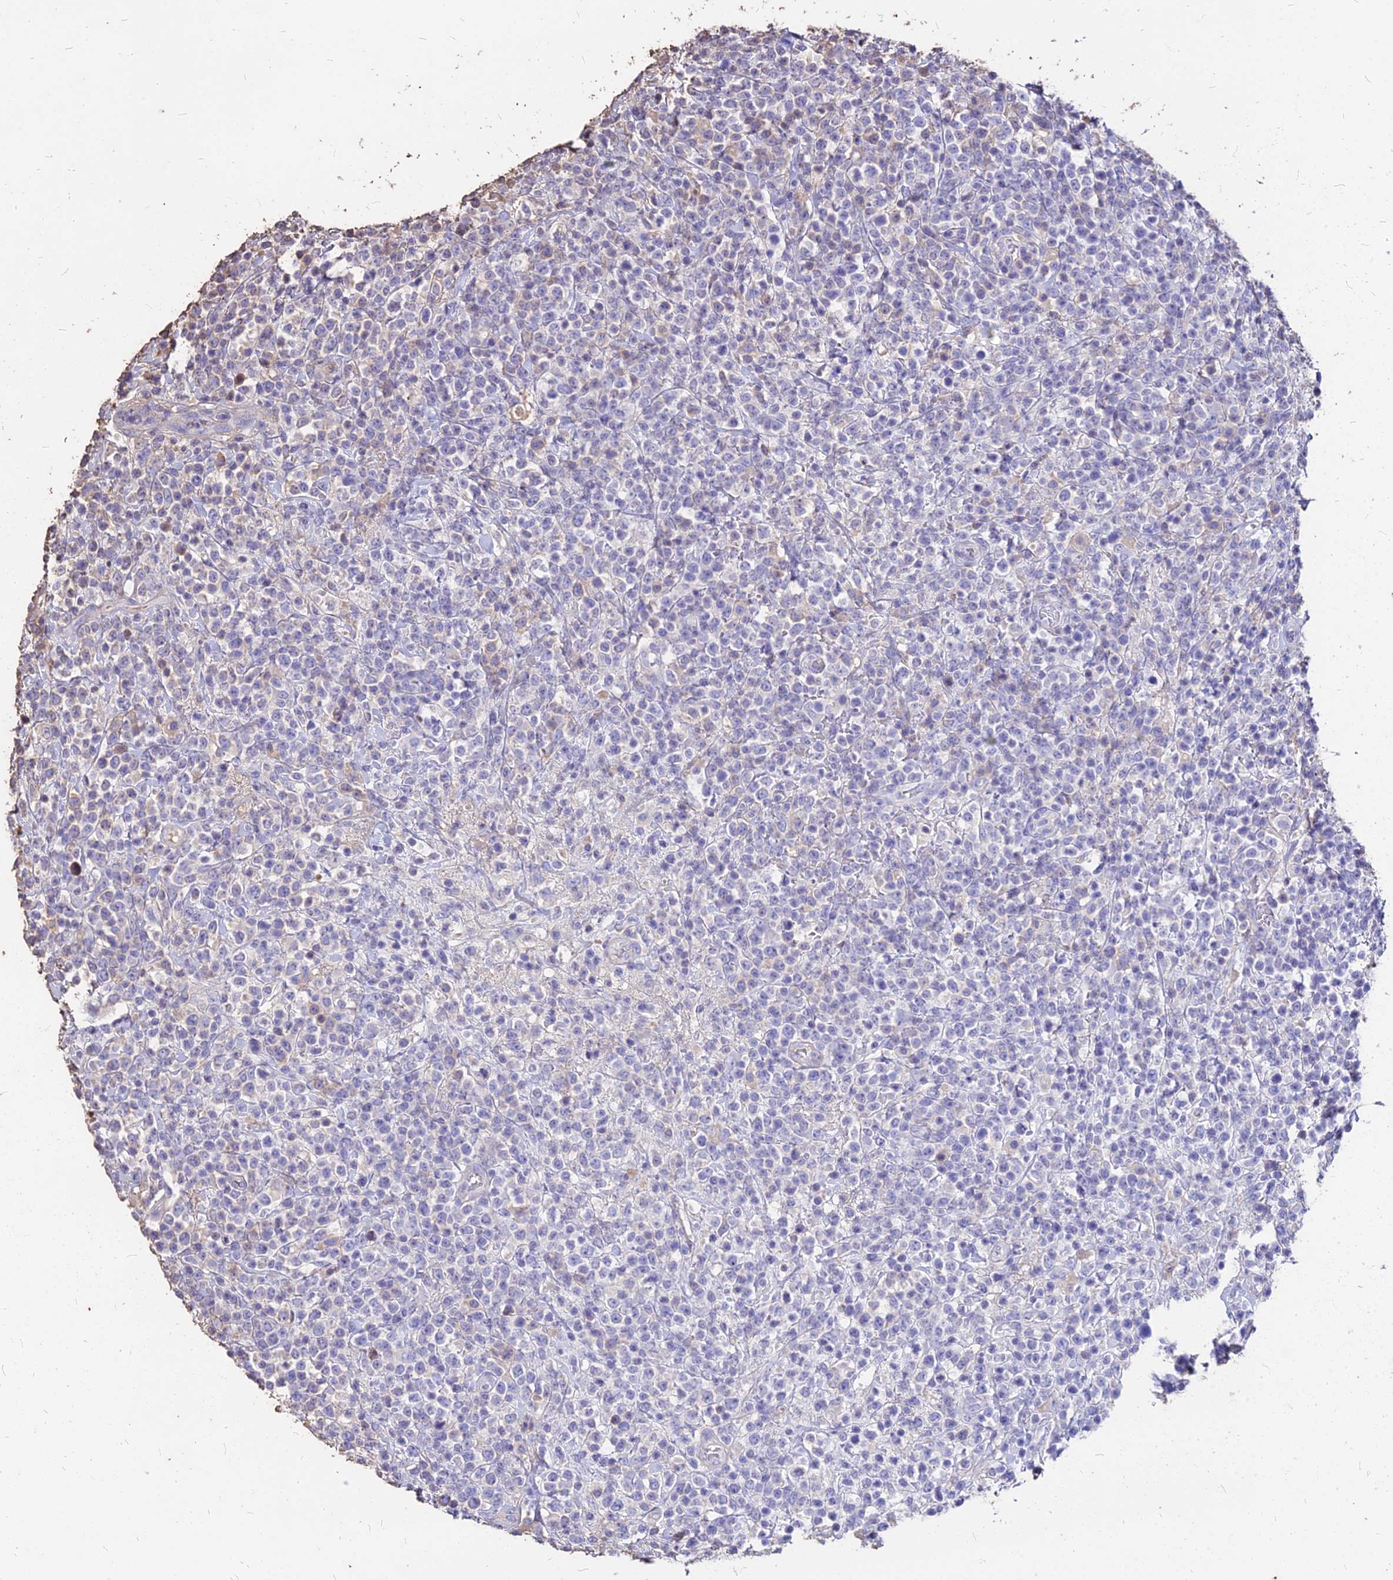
{"staining": {"intensity": "negative", "quantity": "none", "location": "none"}, "tissue": "lymphoma", "cell_type": "Tumor cells", "image_type": "cancer", "snomed": [{"axis": "morphology", "description": "Malignant lymphoma, non-Hodgkin's type, High grade"}, {"axis": "topography", "description": "Colon"}], "caption": "Tumor cells are negative for brown protein staining in lymphoma.", "gene": "NME5", "patient": {"sex": "female", "age": 53}}